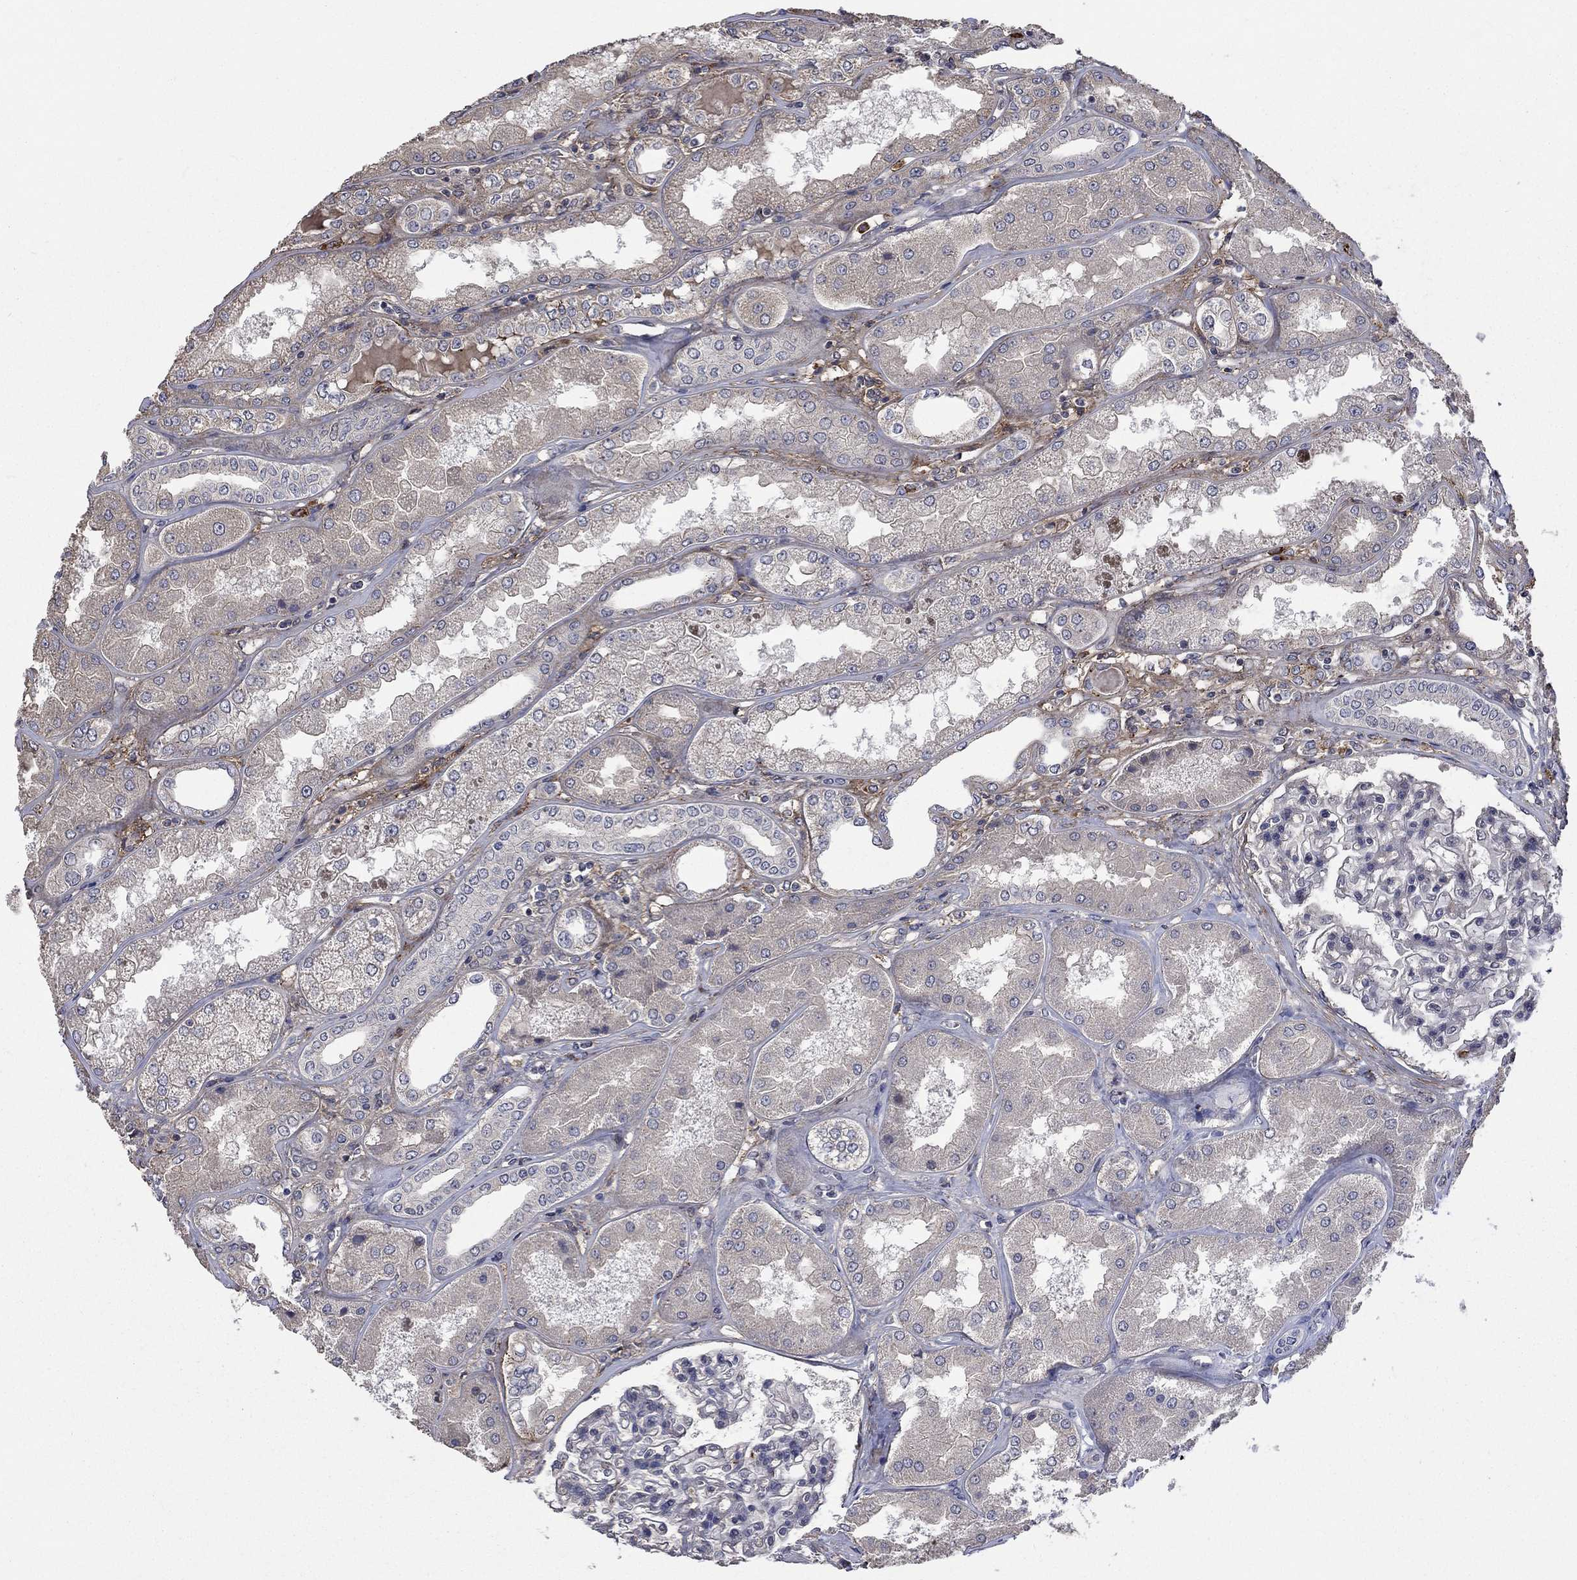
{"staining": {"intensity": "negative", "quantity": "none", "location": "none"}, "tissue": "kidney", "cell_type": "Cells in glomeruli", "image_type": "normal", "snomed": [{"axis": "morphology", "description": "Normal tissue, NOS"}, {"axis": "topography", "description": "Kidney"}], "caption": "Histopathology image shows no protein positivity in cells in glomeruli of benign kidney. The staining is performed using DAB (3,3'-diaminobenzidine) brown chromogen with nuclei counter-stained in using hematoxylin.", "gene": "VCAN", "patient": {"sex": "female", "age": 56}}